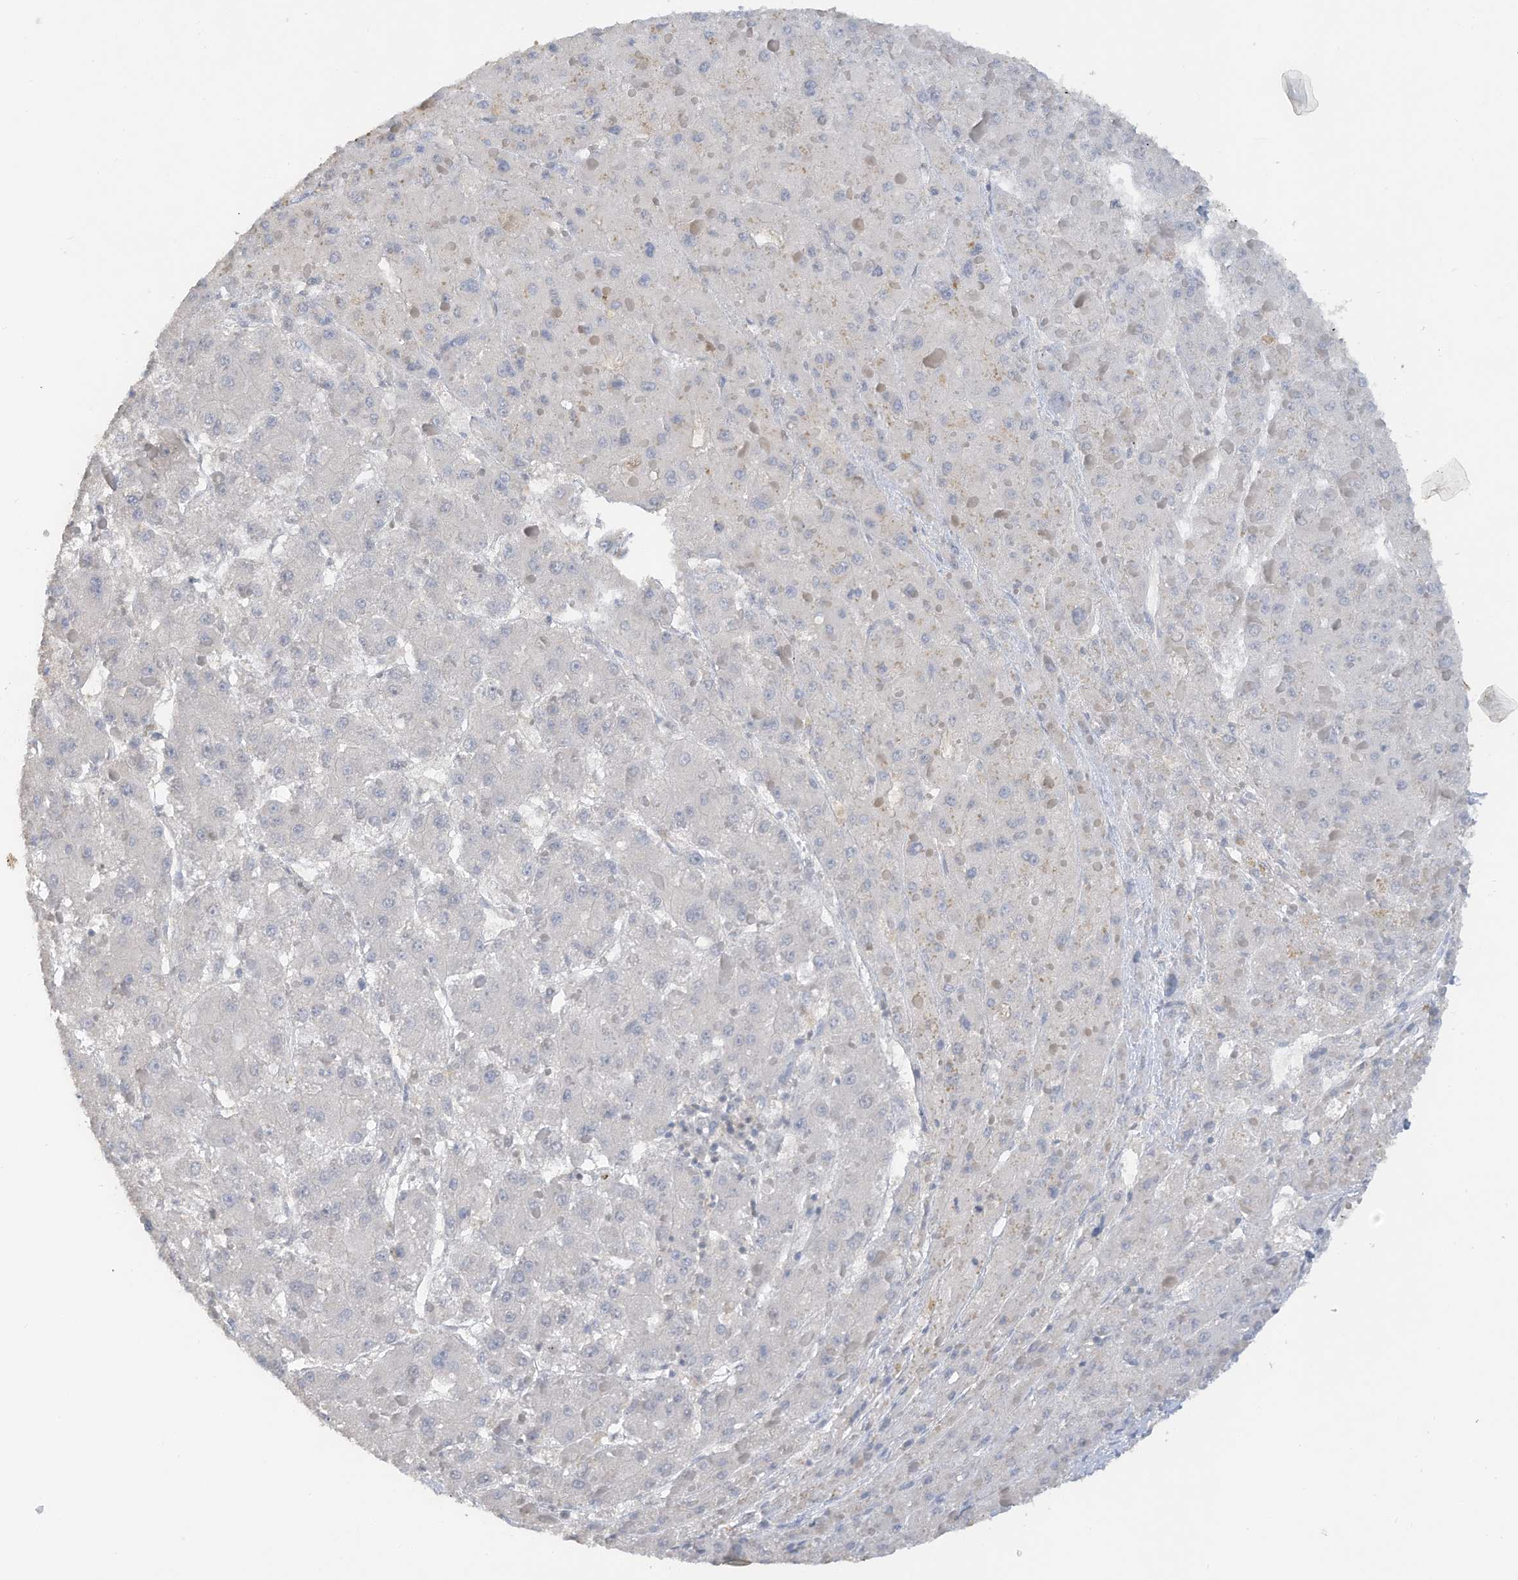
{"staining": {"intensity": "negative", "quantity": "none", "location": "none"}, "tissue": "liver cancer", "cell_type": "Tumor cells", "image_type": "cancer", "snomed": [{"axis": "morphology", "description": "Carcinoma, Hepatocellular, NOS"}, {"axis": "topography", "description": "Liver"}], "caption": "Immunohistochemistry photomicrograph of human hepatocellular carcinoma (liver) stained for a protein (brown), which demonstrates no positivity in tumor cells.", "gene": "HAS3", "patient": {"sex": "female", "age": 73}}